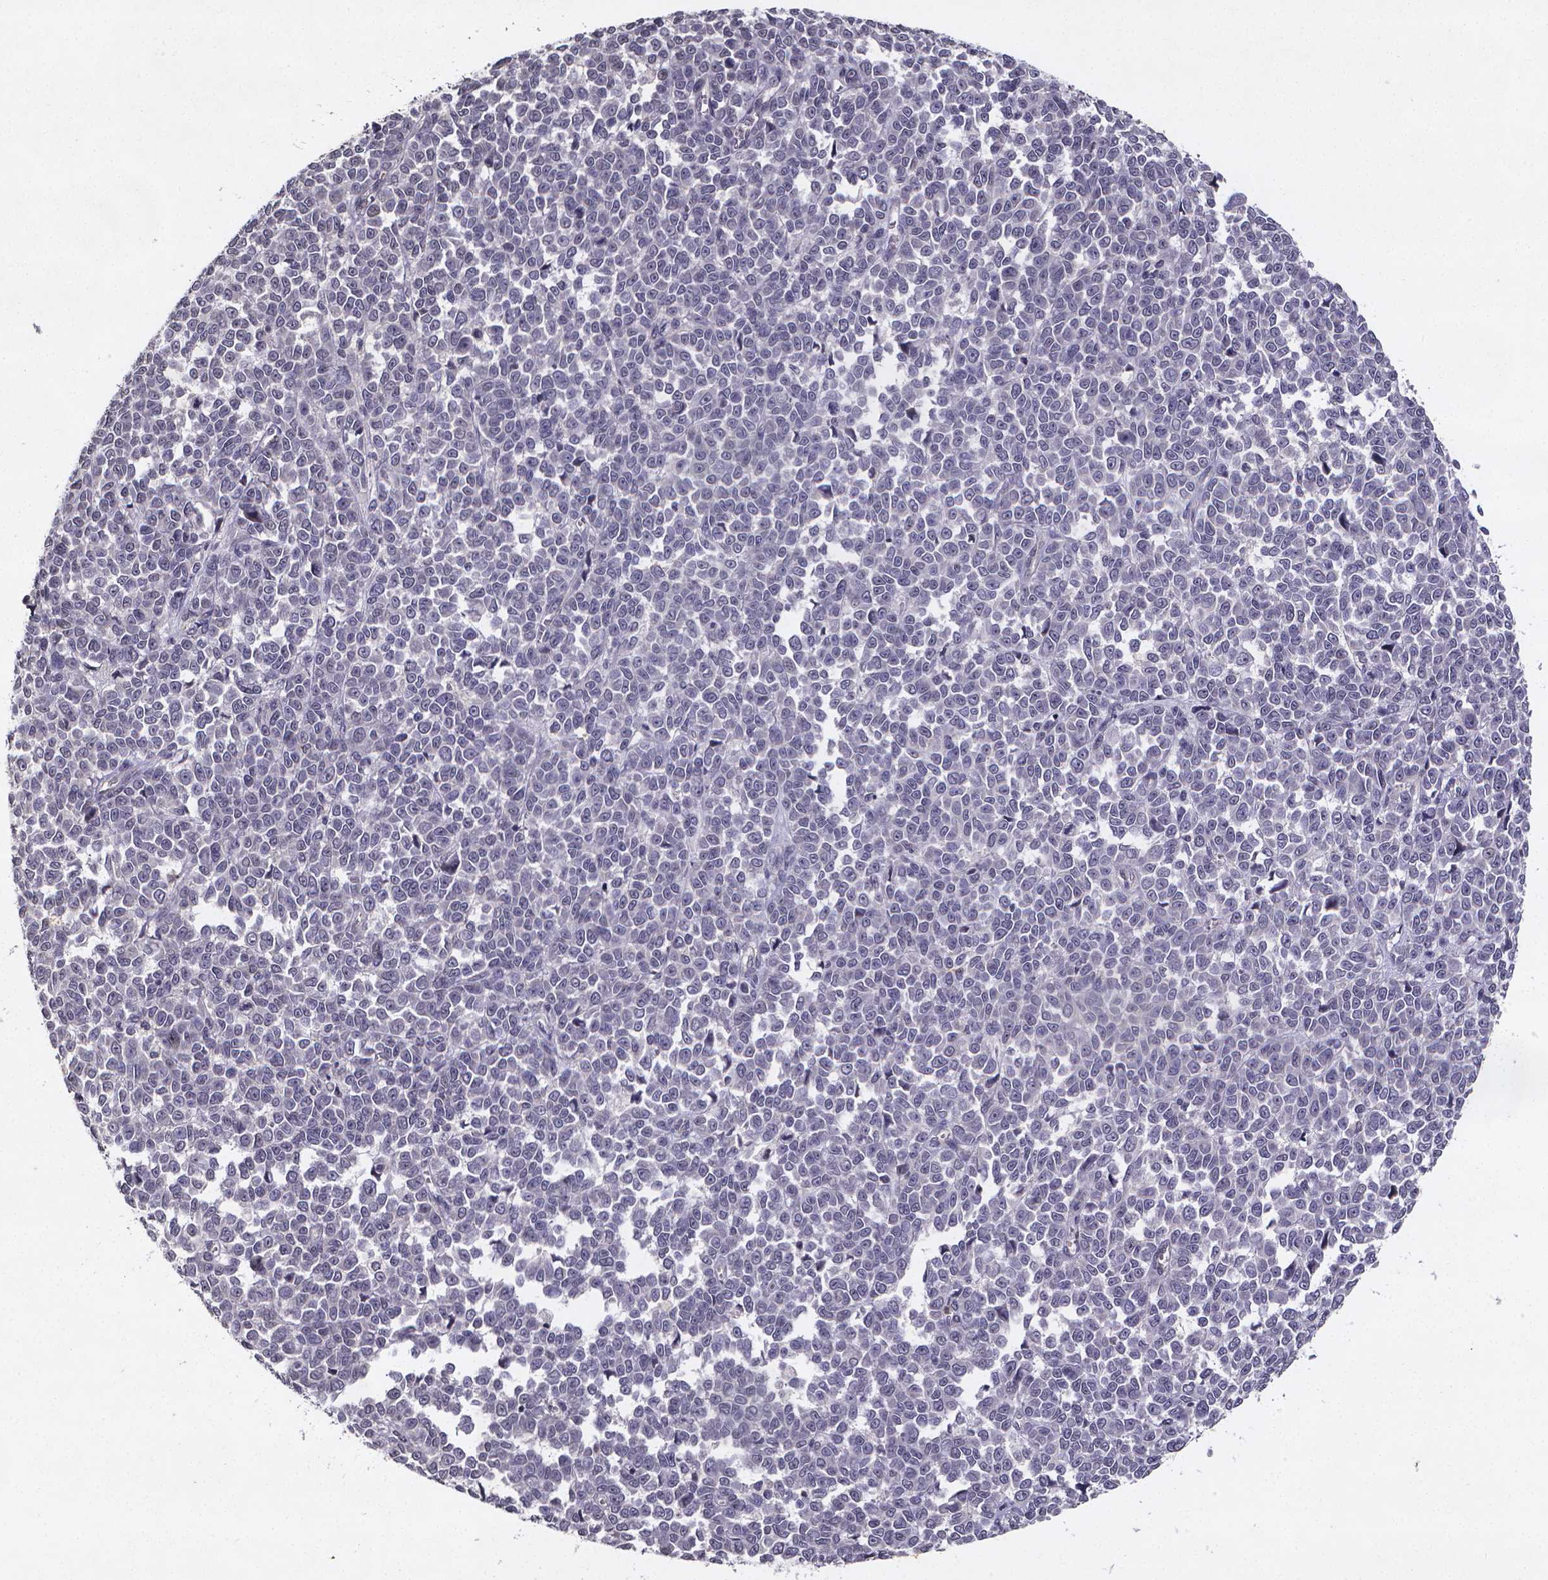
{"staining": {"intensity": "negative", "quantity": "none", "location": "none"}, "tissue": "melanoma", "cell_type": "Tumor cells", "image_type": "cancer", "snomed": [{"axis": "morphology", "description": "Malignant melanoma, NOS"}, {"axis": "topography", "description": "Skin"}], "caption": "Tumor cells are negative for brown protein staining in melanoma.", "gene": "TP73", "patient": {"sex": "female", "age": 95}}